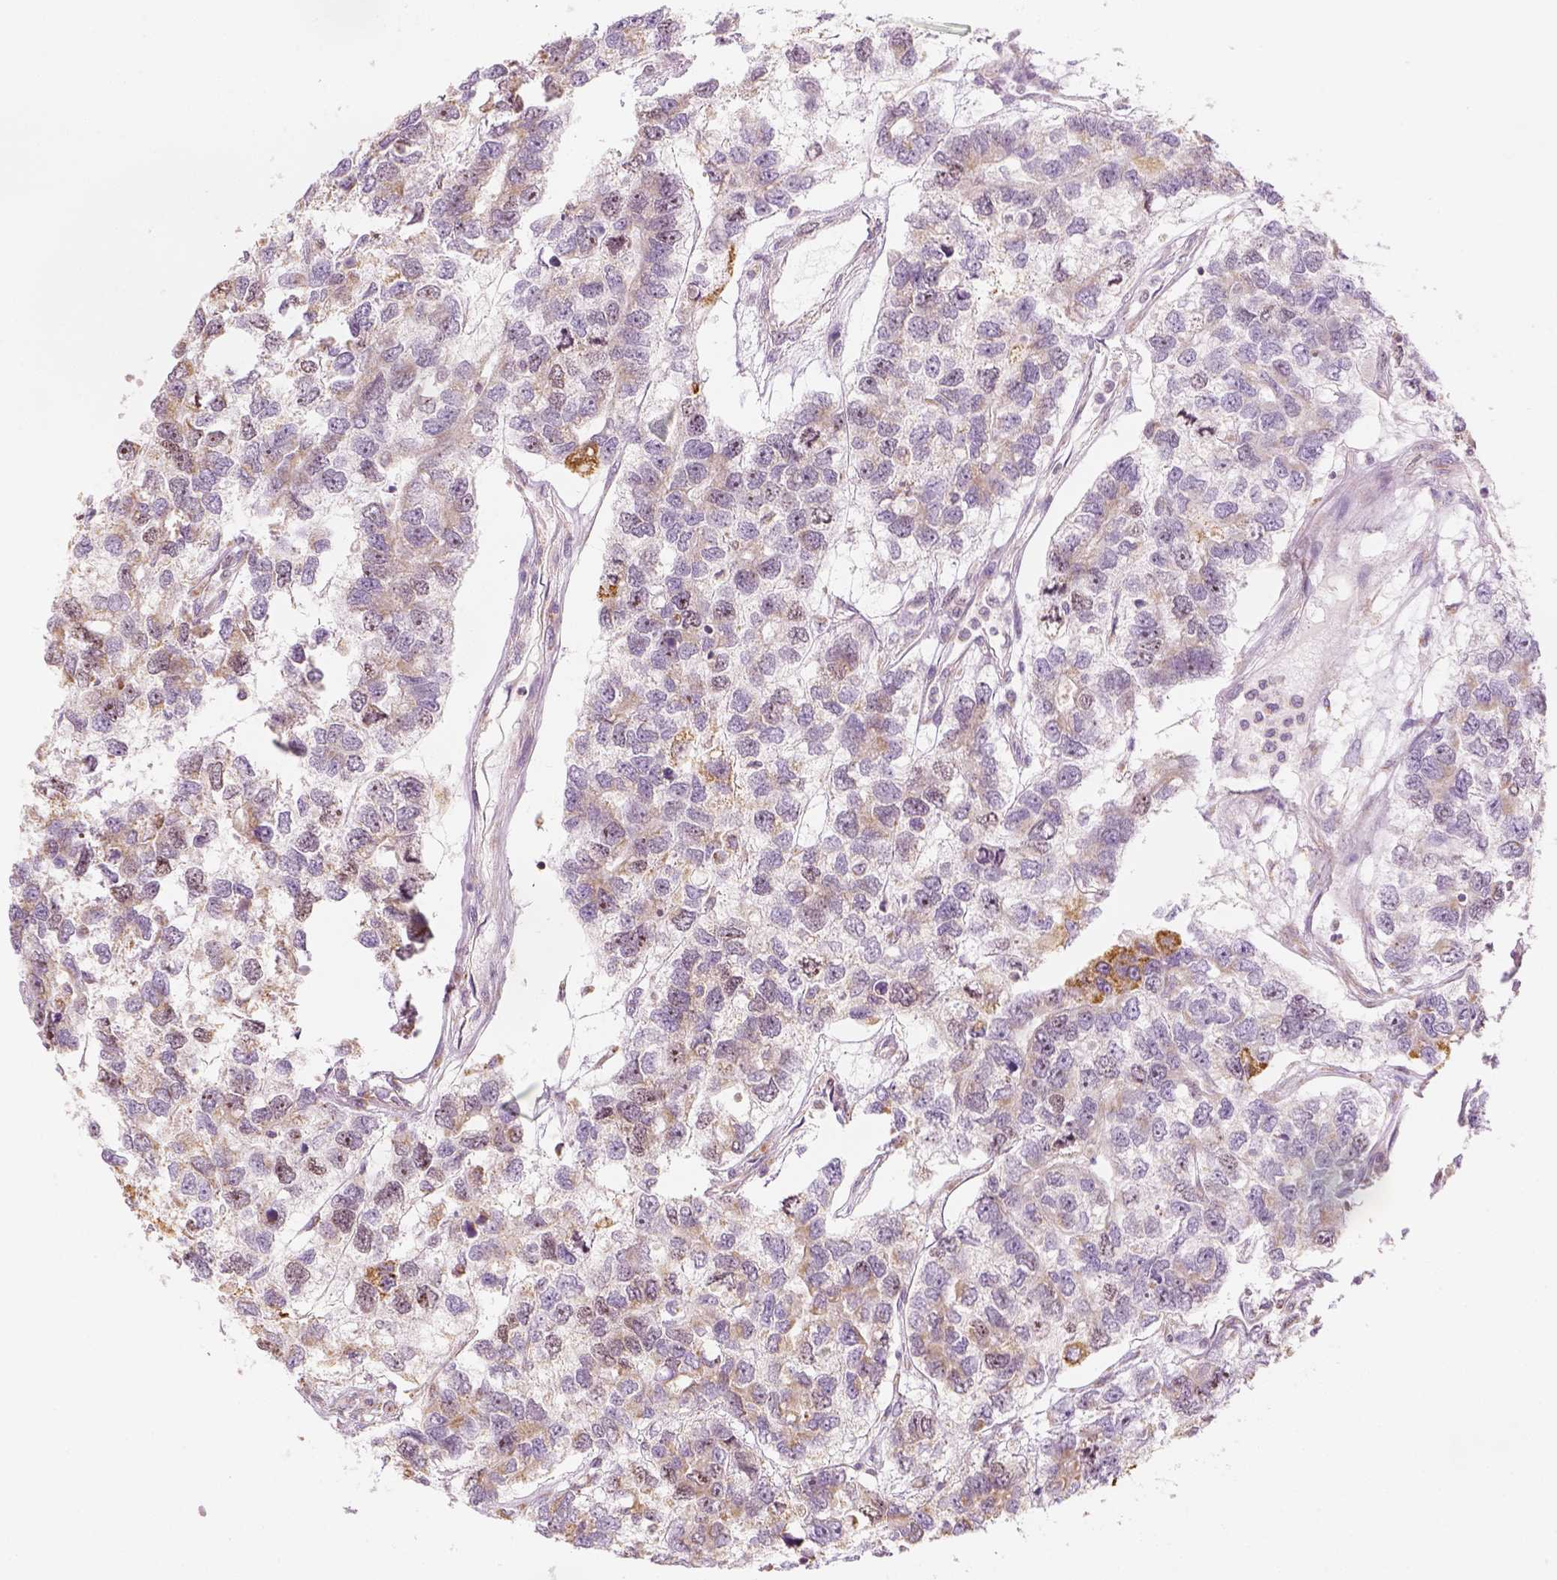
{"staining": {"intensity": "weak", "quantity": "<25%", "location": "cytoplasmic/membranous"}, "tissue": "testis cancer", "cell_type": "Tumor cells", "image_type": "cancer", "snomed": [{"axis": "morphology", "description": "Seminoma, NOS"}, {"axis": "topography", "description": "Testis"}], "caption": "Immunohistochemical staining of testis seminoma displays no significant expression in tumor cells.", "gene": "LCA5", "patient": {"sex": "male", "age": 52}}